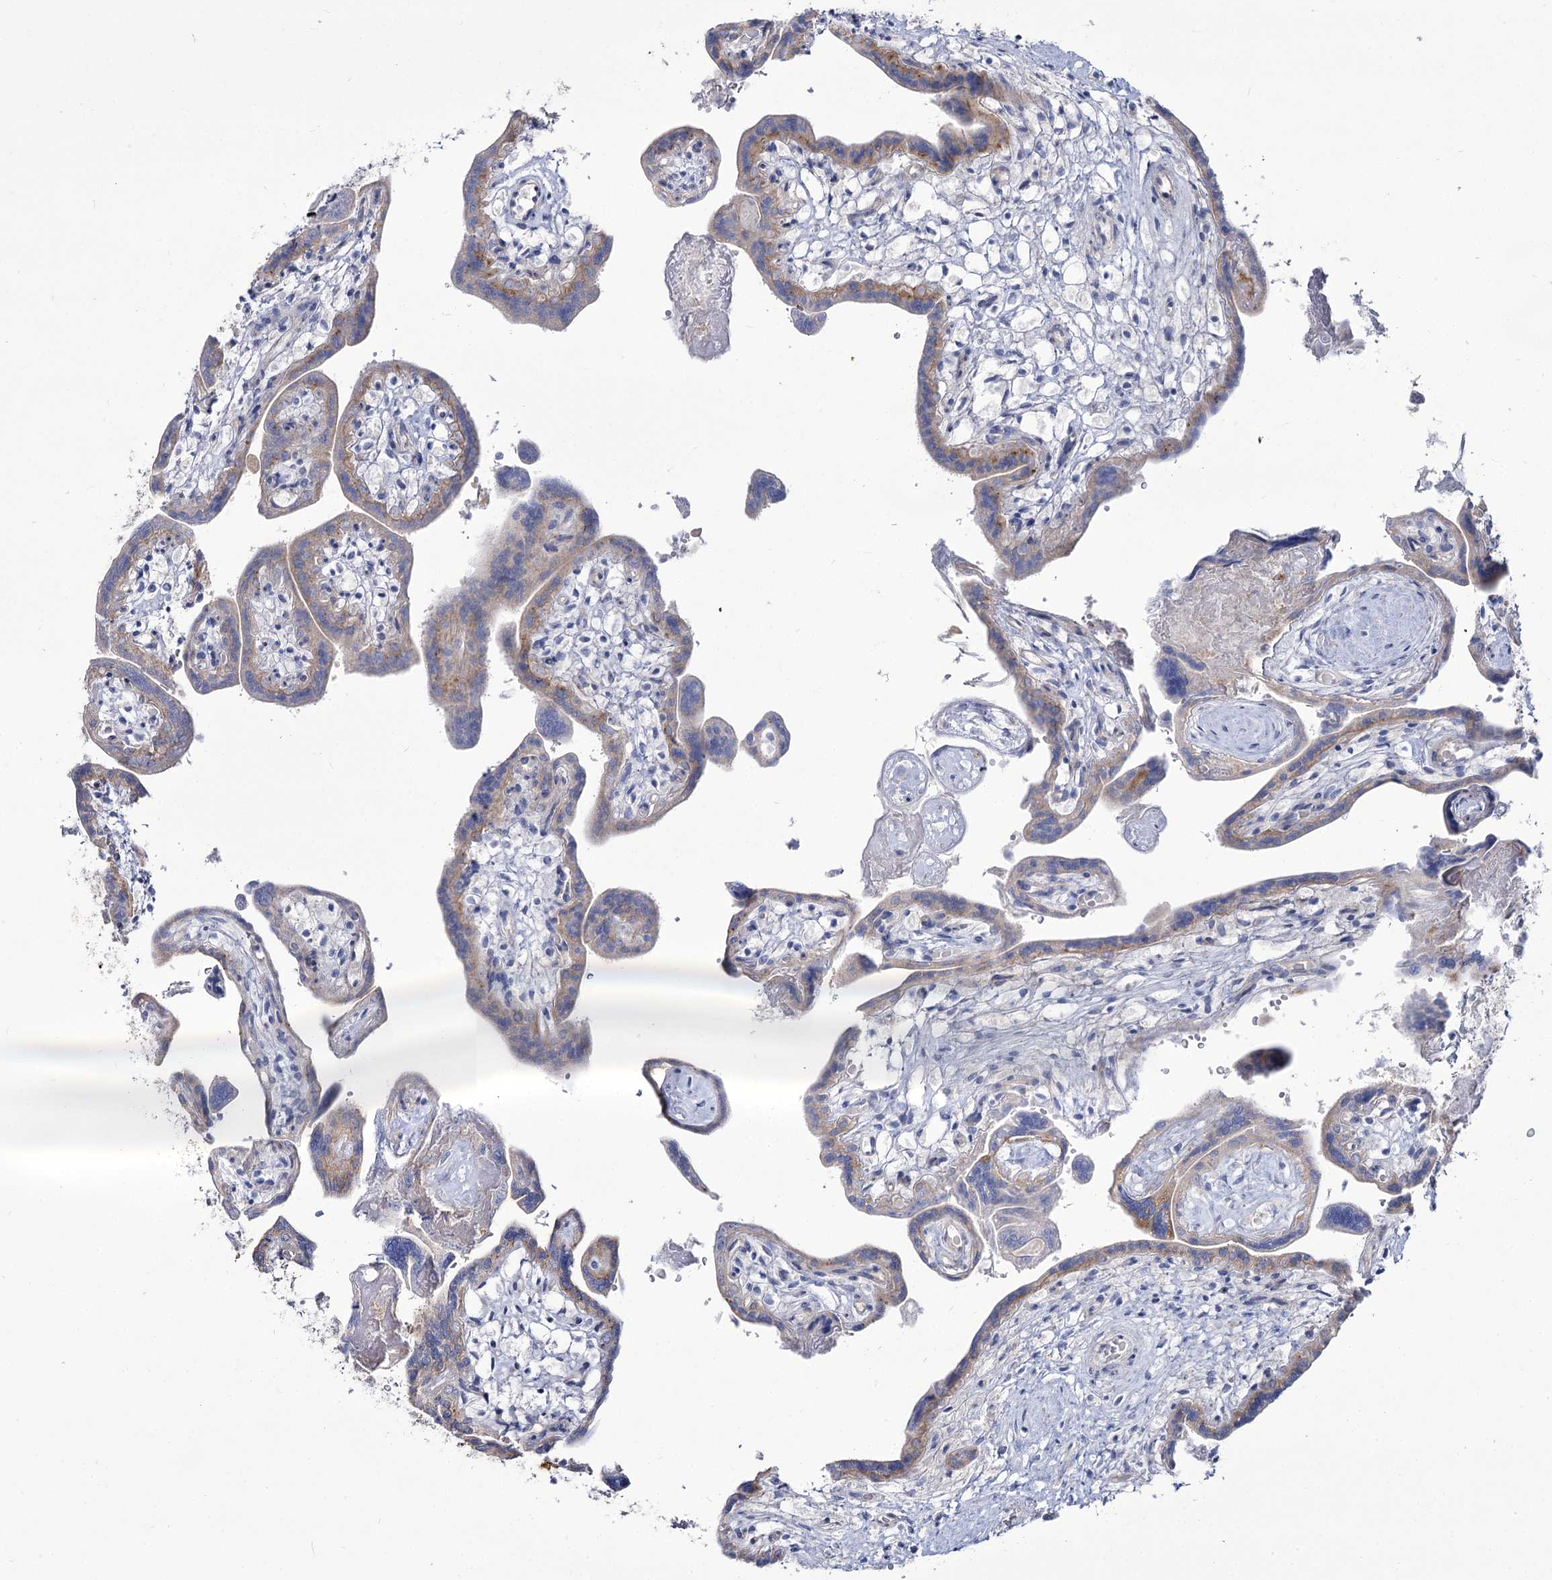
{"staining": {"intensity": "moderate", "quantity": "<25%", "location": "cytoplasmic/membranous"}, "tissue": "placenta", "cell_type": "Trophoblastic cells", "image_type": "normal", "snomed": [{"axis": "morphology", "description": "Normal tissue, NOS"}, {"axis": "topography", "description": "Placenta"}], "caption": "Placenta stained with immunohistochemistry (IHC) demonstrates moderate cytoplasmic/membranous positivity in about <25% of trophoblastic cells. The staining was performed using DAB (3,3'-diaminobenzidine), with brown indicating positive protein expression. Nuclei are stained blue with hematoxylin.", "gene": "SUOX", "patient": {"sex": "female", "age": 37}}